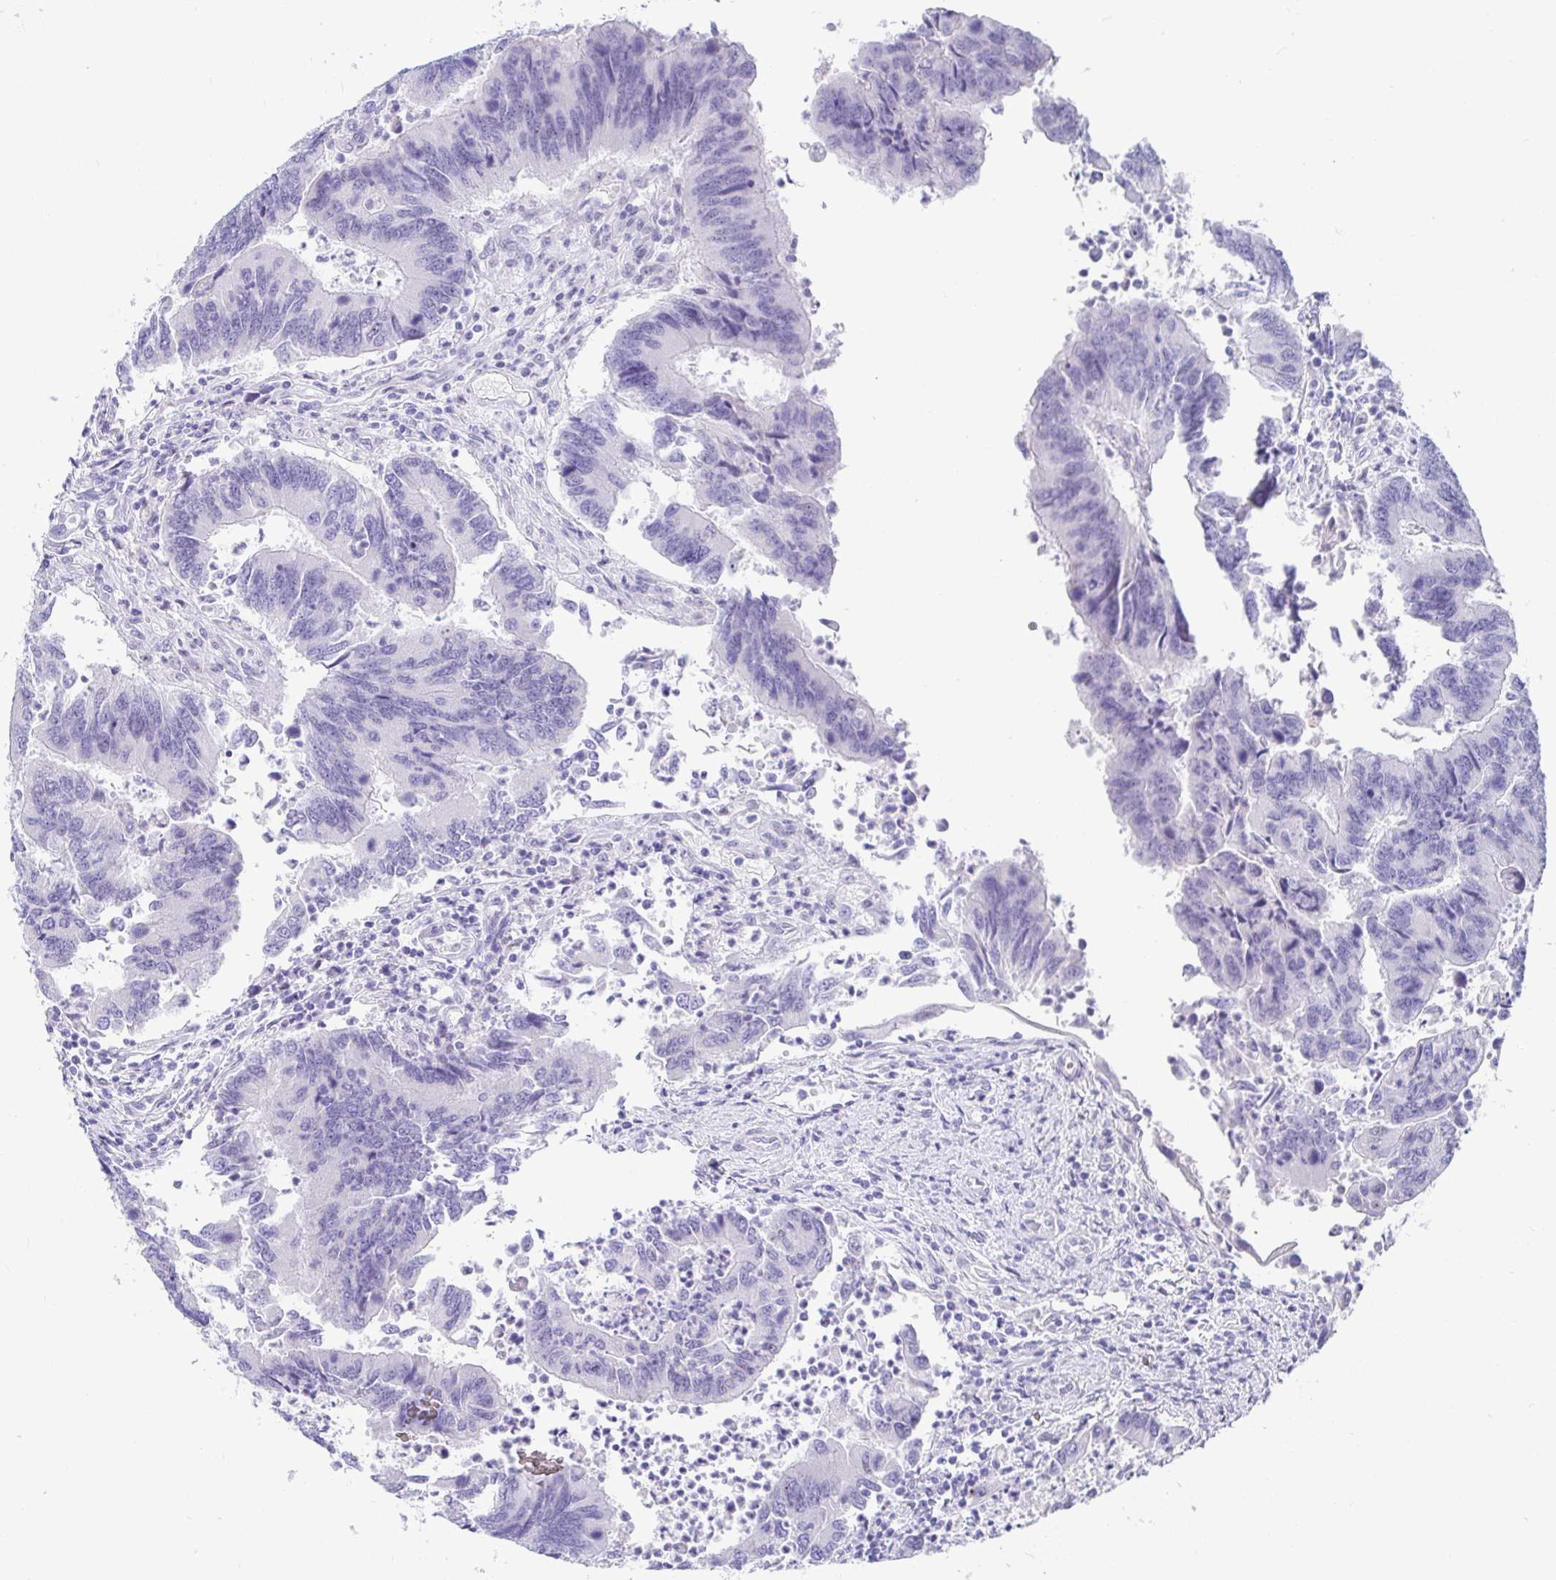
{"staining": {"intensity": "negative", "quantity": "none", "location": "none"}, "tissue": "colorectal cancer", "cell_type": "Tumor cells", "image_type": "cancer", "snomed": [{"axis": "morphology", "description": "Adenocarcinoma, NOS"}, {"axis": "topography", "description": "Colon"}], "caption": "This is an immunohistochemistry (IHC) photomicrograph of colorectal adenocarcinoma. There is no positivity in tumor cells.", "gene": "TMEM241", "patient": {"sex": "female", "age": 67}}